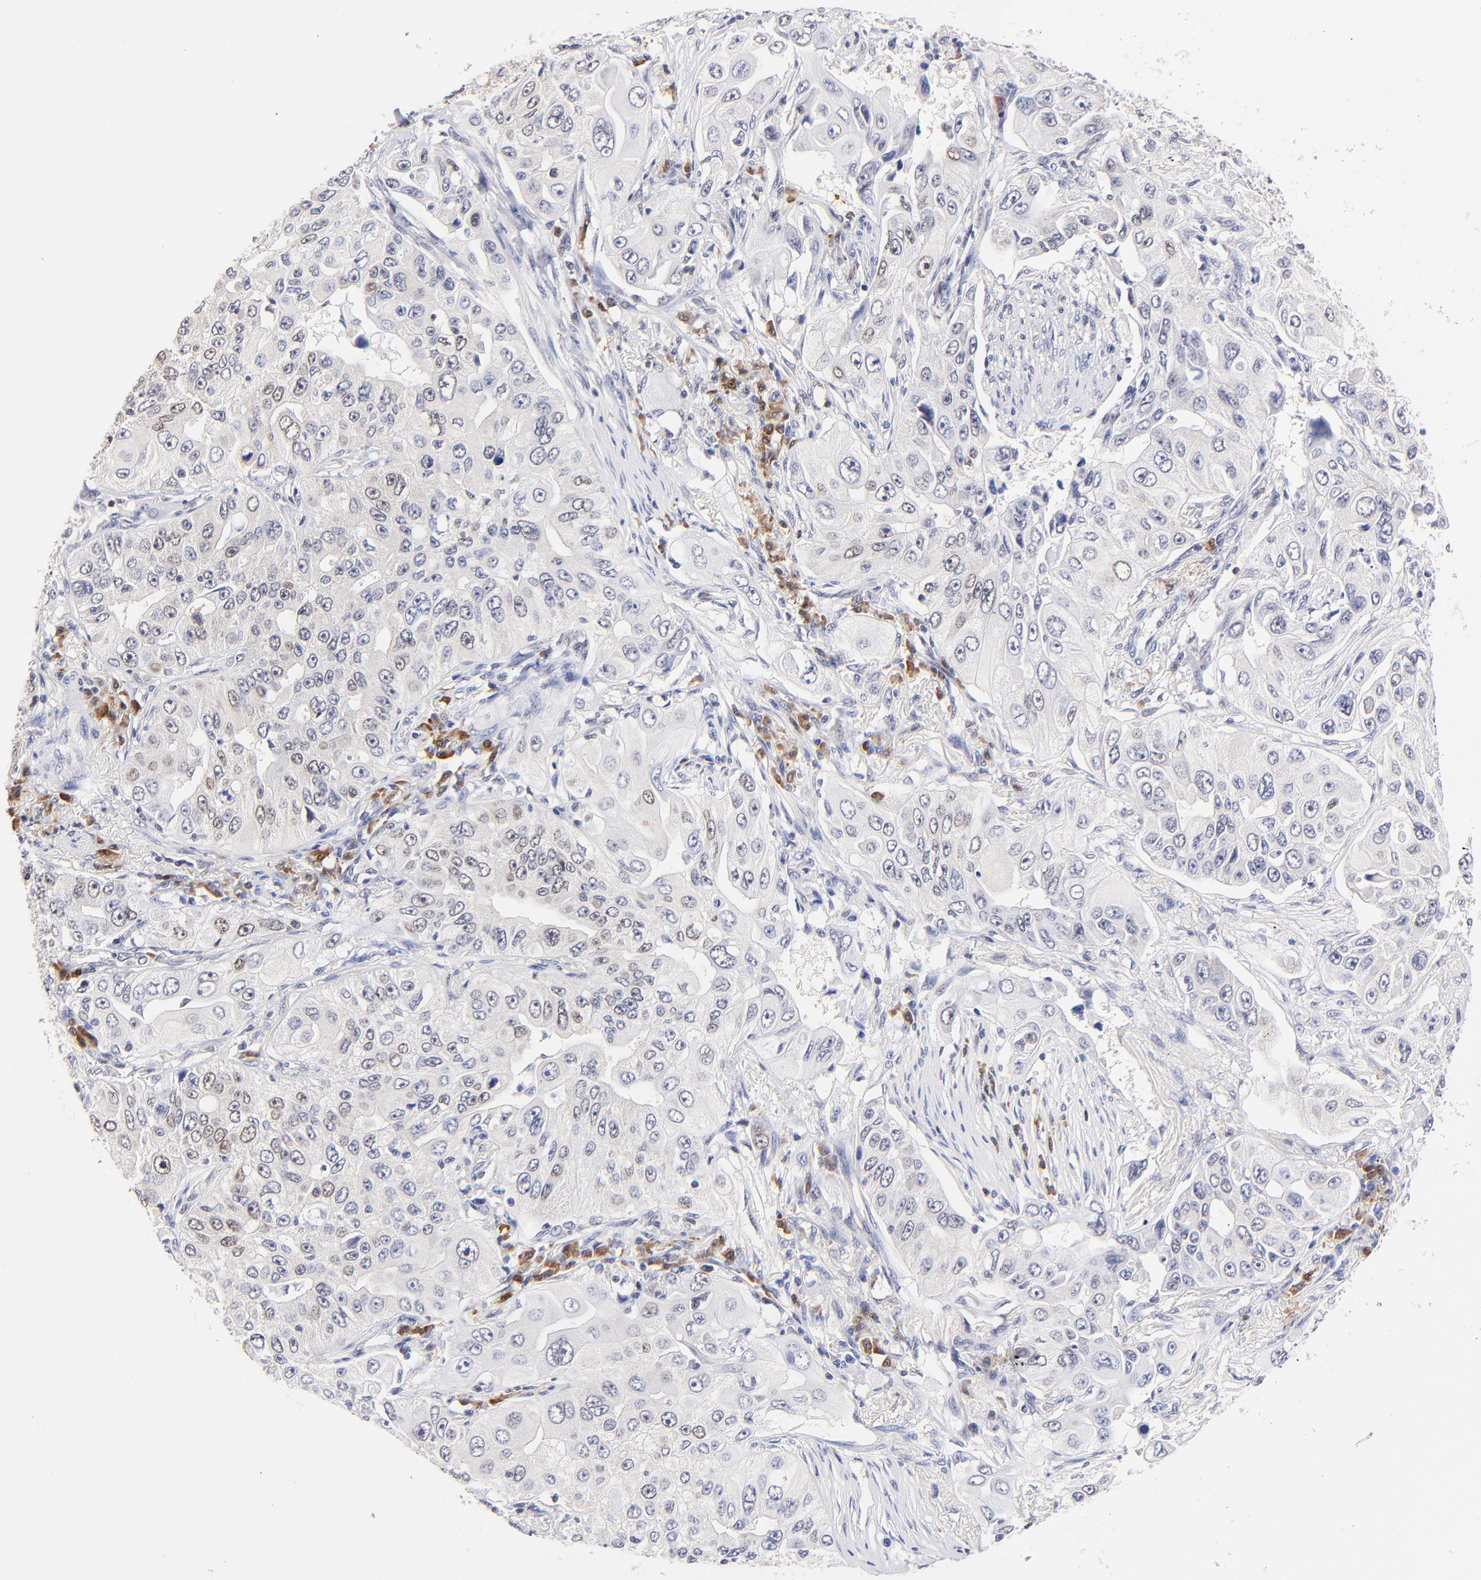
{"staining": {"intensity": "negative", "quantity": "none", "location": "none"}, "tissue": "lung cancer", "cell_type": "Tumor cells", "image_type": "cancer", "snomed": [{"axis": "morphology", "description": "Adenocarcinoma, NOS"}, {"axis": "topography", "description": "Lung"}], "caption": "The micrograph shows no significant staining in tumor cells of adenocarcinoma (lung).", "gene": "ZNF155", "patient": {"sex": "male", "age": 84}}